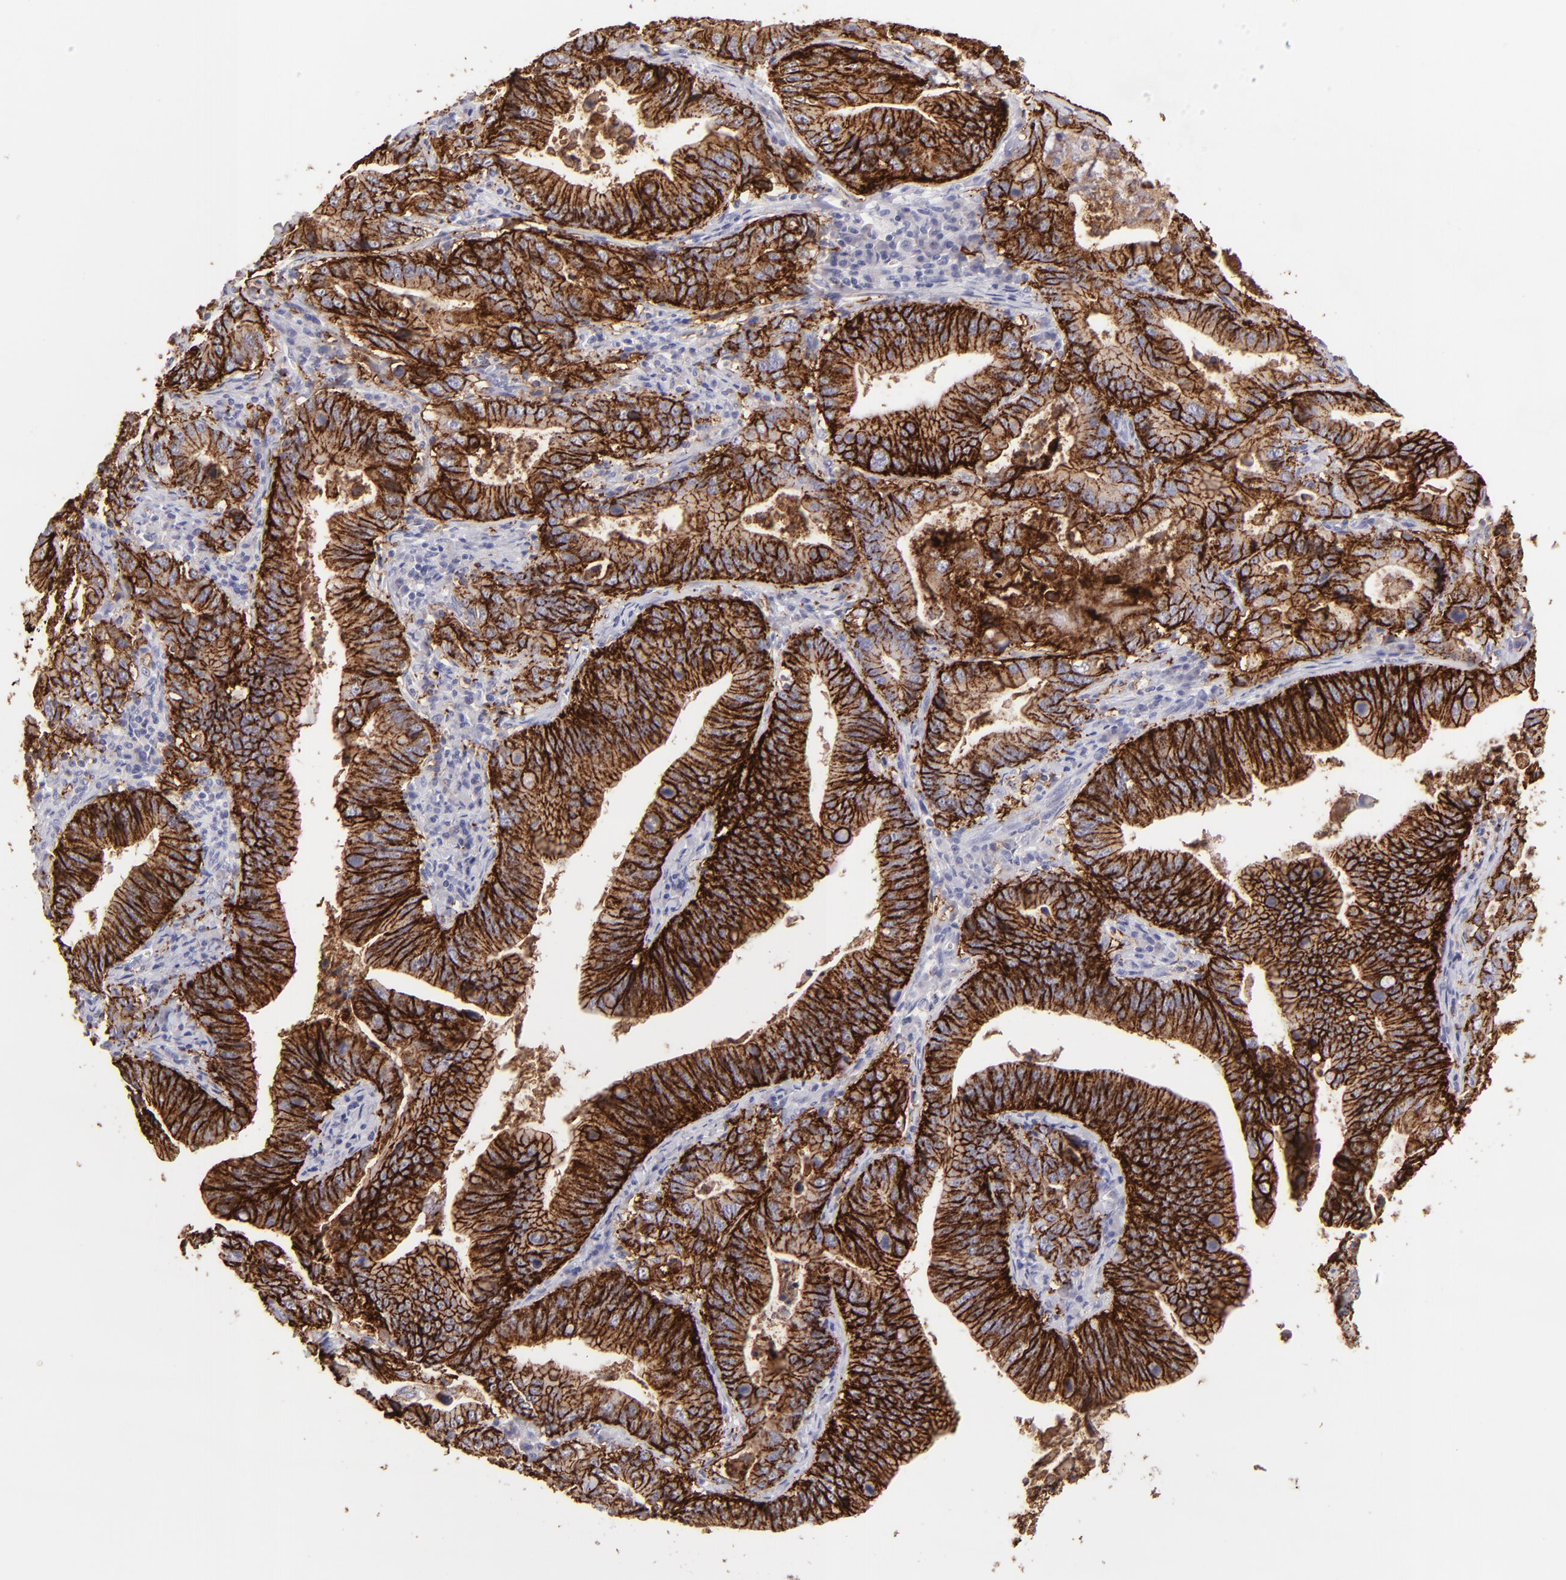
{"staining": {"intensity": "strong", "quantity": ">75%", "location": "cytoplasmic/membranous"}, "tissue": "stomach cancer", "cell_type": "Tumor cells", "image_type": "cancer", "snomed": [{"axis": "morphology", "description": "Adenocarcinoma, NOS"}, {"axis": "topography", "description": "Stomach, upper"}], "caption": "The image exhibits immunohistochemical staining of stomach cancer. There is strong cytoplasmic/membranous expression is seen in about >75% of tumor cells. (brown staining indicates protein expression, while blue staining denotes nuclei).", "gene": "CLDN4", "patient": {"sex": "male", "age": 63}}